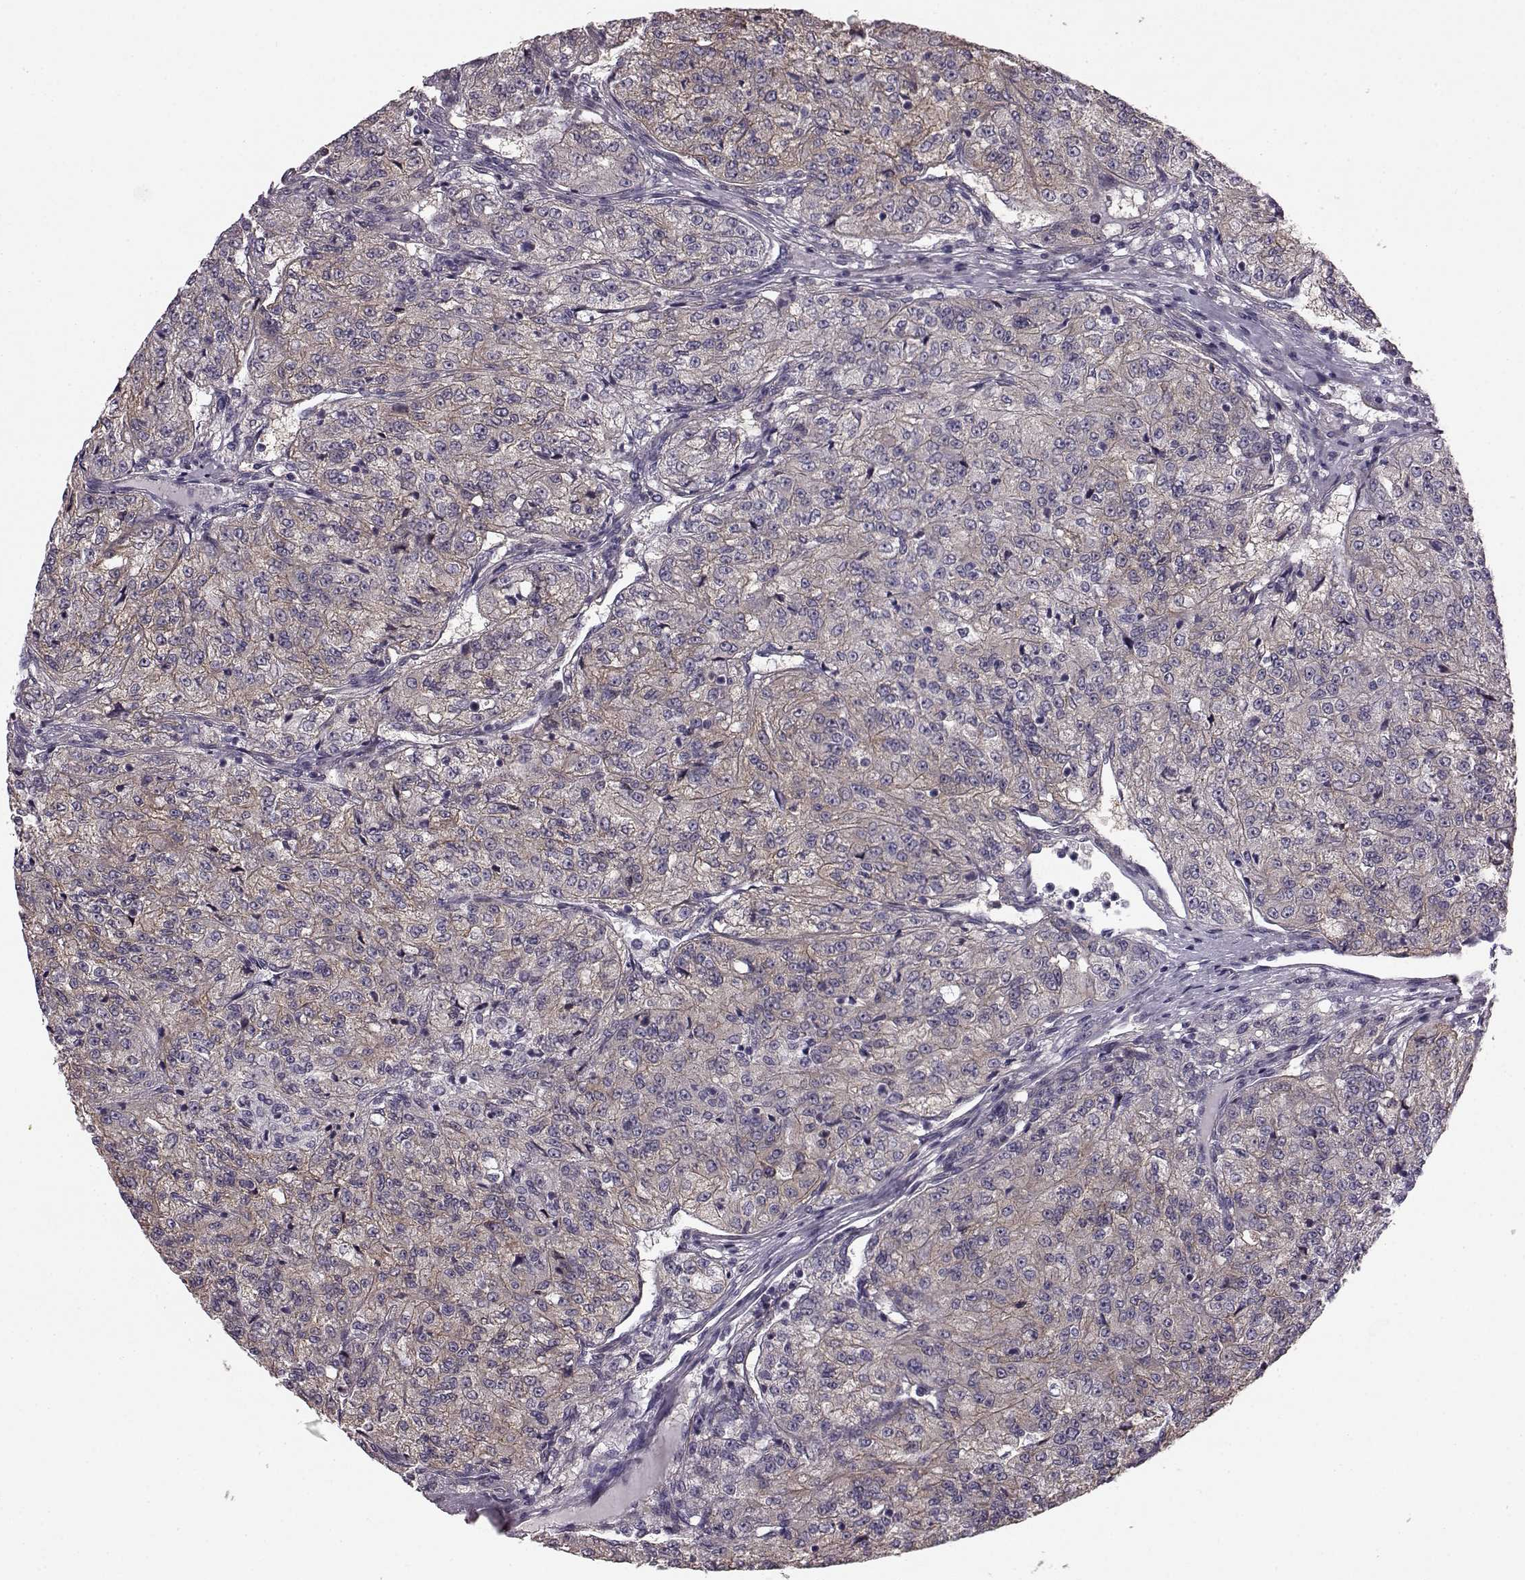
{"staining": {"intensity": "weak", "quantity": "<25%", "location": "cytoplasmic/membranous"}, "tissue": "renal cancer", "cell_type": "Tumor cells", "image_type": "cancer", "snomed": [{"axis": "morphology", "description": "Adenocarcinoma, NOS"}, {"axis": "topography", "description": "Kidney"}], "caption": "Micrograph shows no protein expression in tumor cells of renal cancer tissue. (Stains: DAB immunohistochemistry (IHC) with hematoxylin counter stain, Microscopy: brightfield microscopy at high magnification).", "gene": "GRK1", "patient": {"sex": "female", "age": 63}}